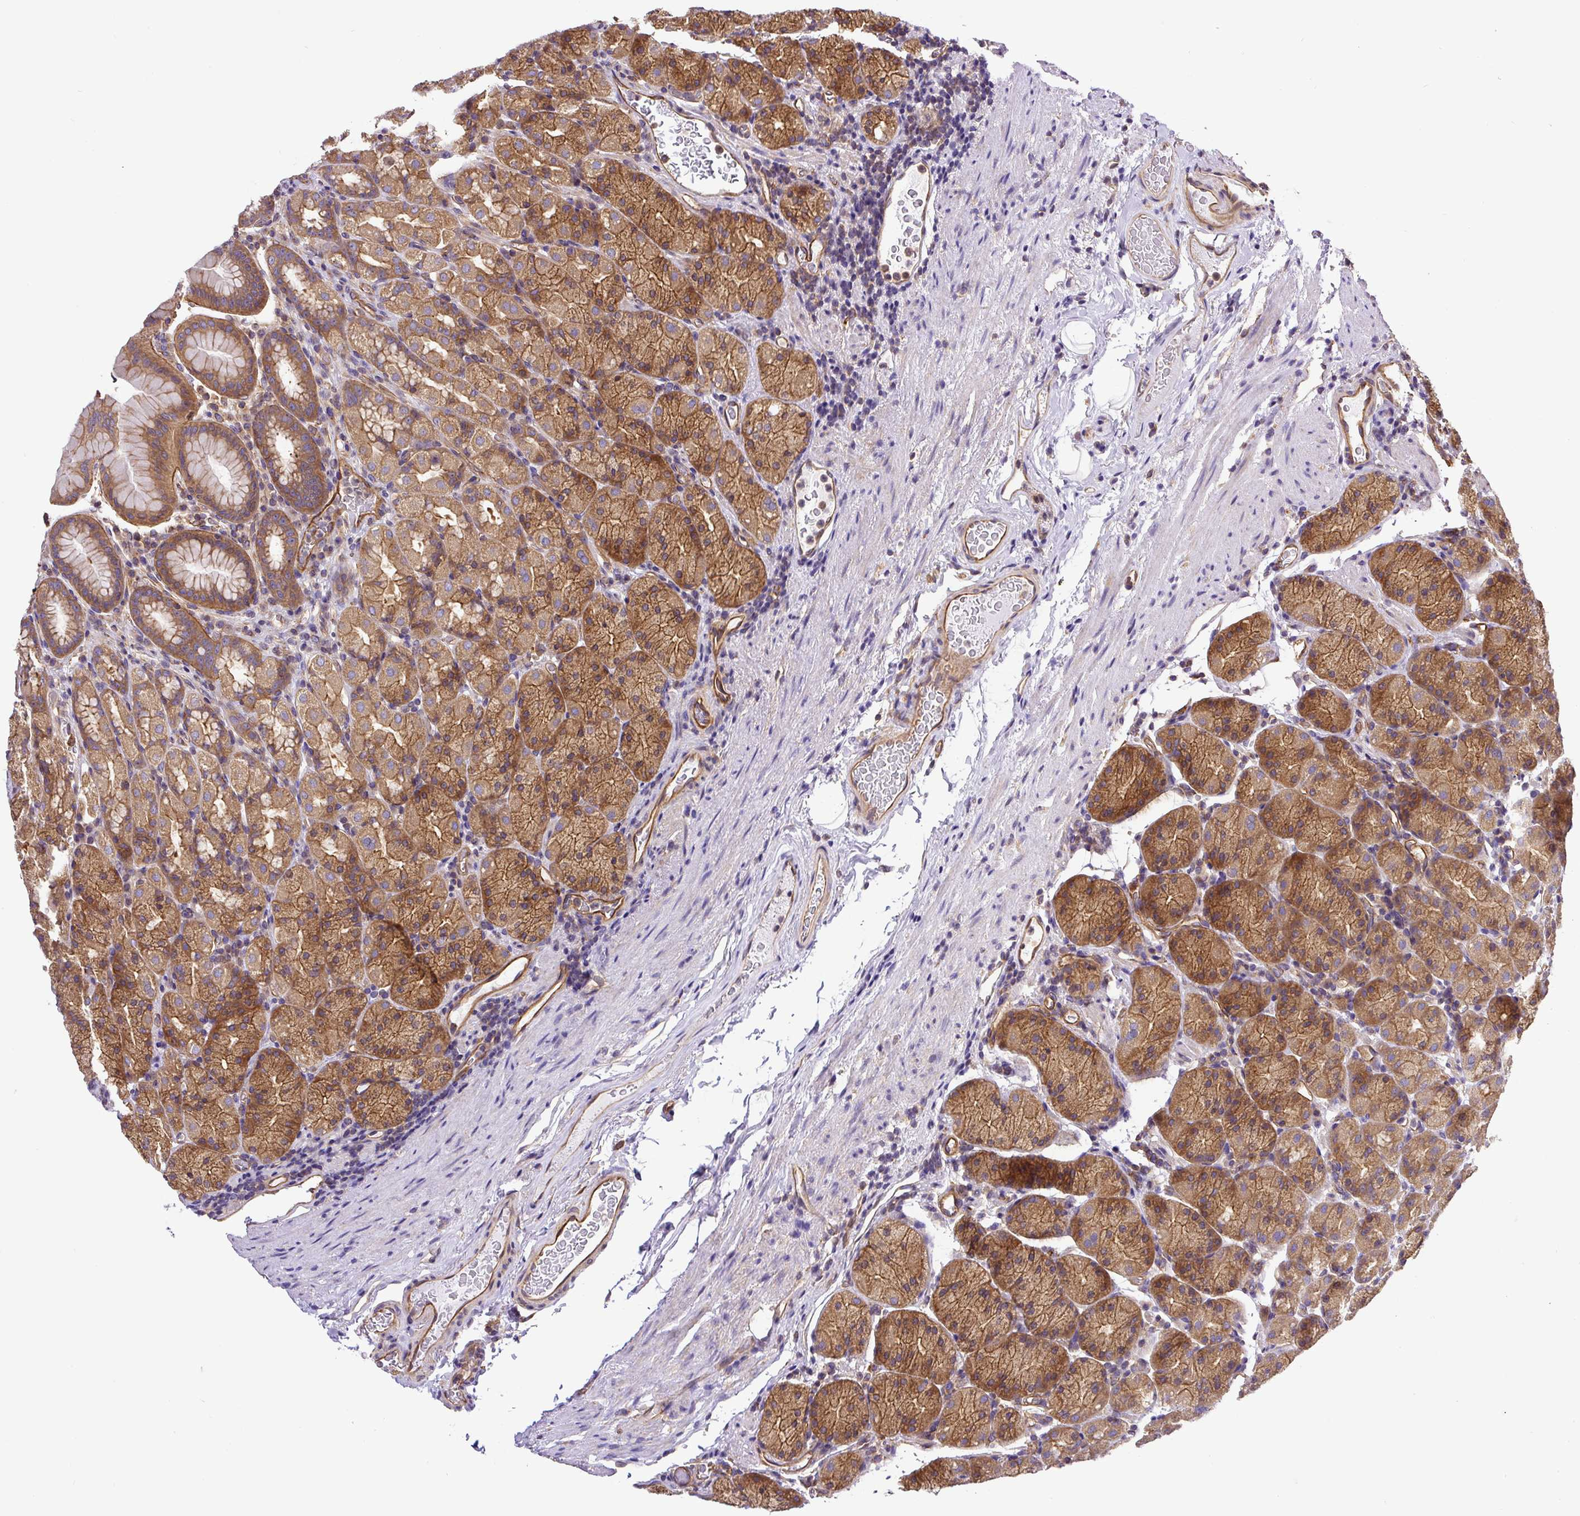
{"staining": {"intensity": "strong", "quantity": ">75%", "location": "cytoplasmic/membranous"}, "tissue": "stomach", "cell_type": "Glandular cells", "image_type": "normal", "snomed": [{"axis": "morphology", "description": "Normal tissue, NOS"}, {"axis": "topography", "description": "Stomach, upper"}, {"axis": "topography", "description": "Stomach"}], "caption": "Brown immunohistochemical staining in normal human stomach displays strong cytoplasmic/membranous positivity in approximately >75% of glandular cells. (brown staining indicates protein expression, while blue staining denotes nuclei).", "gene": "DCTN1", "patient": {"sex": "male", "age": 68}}